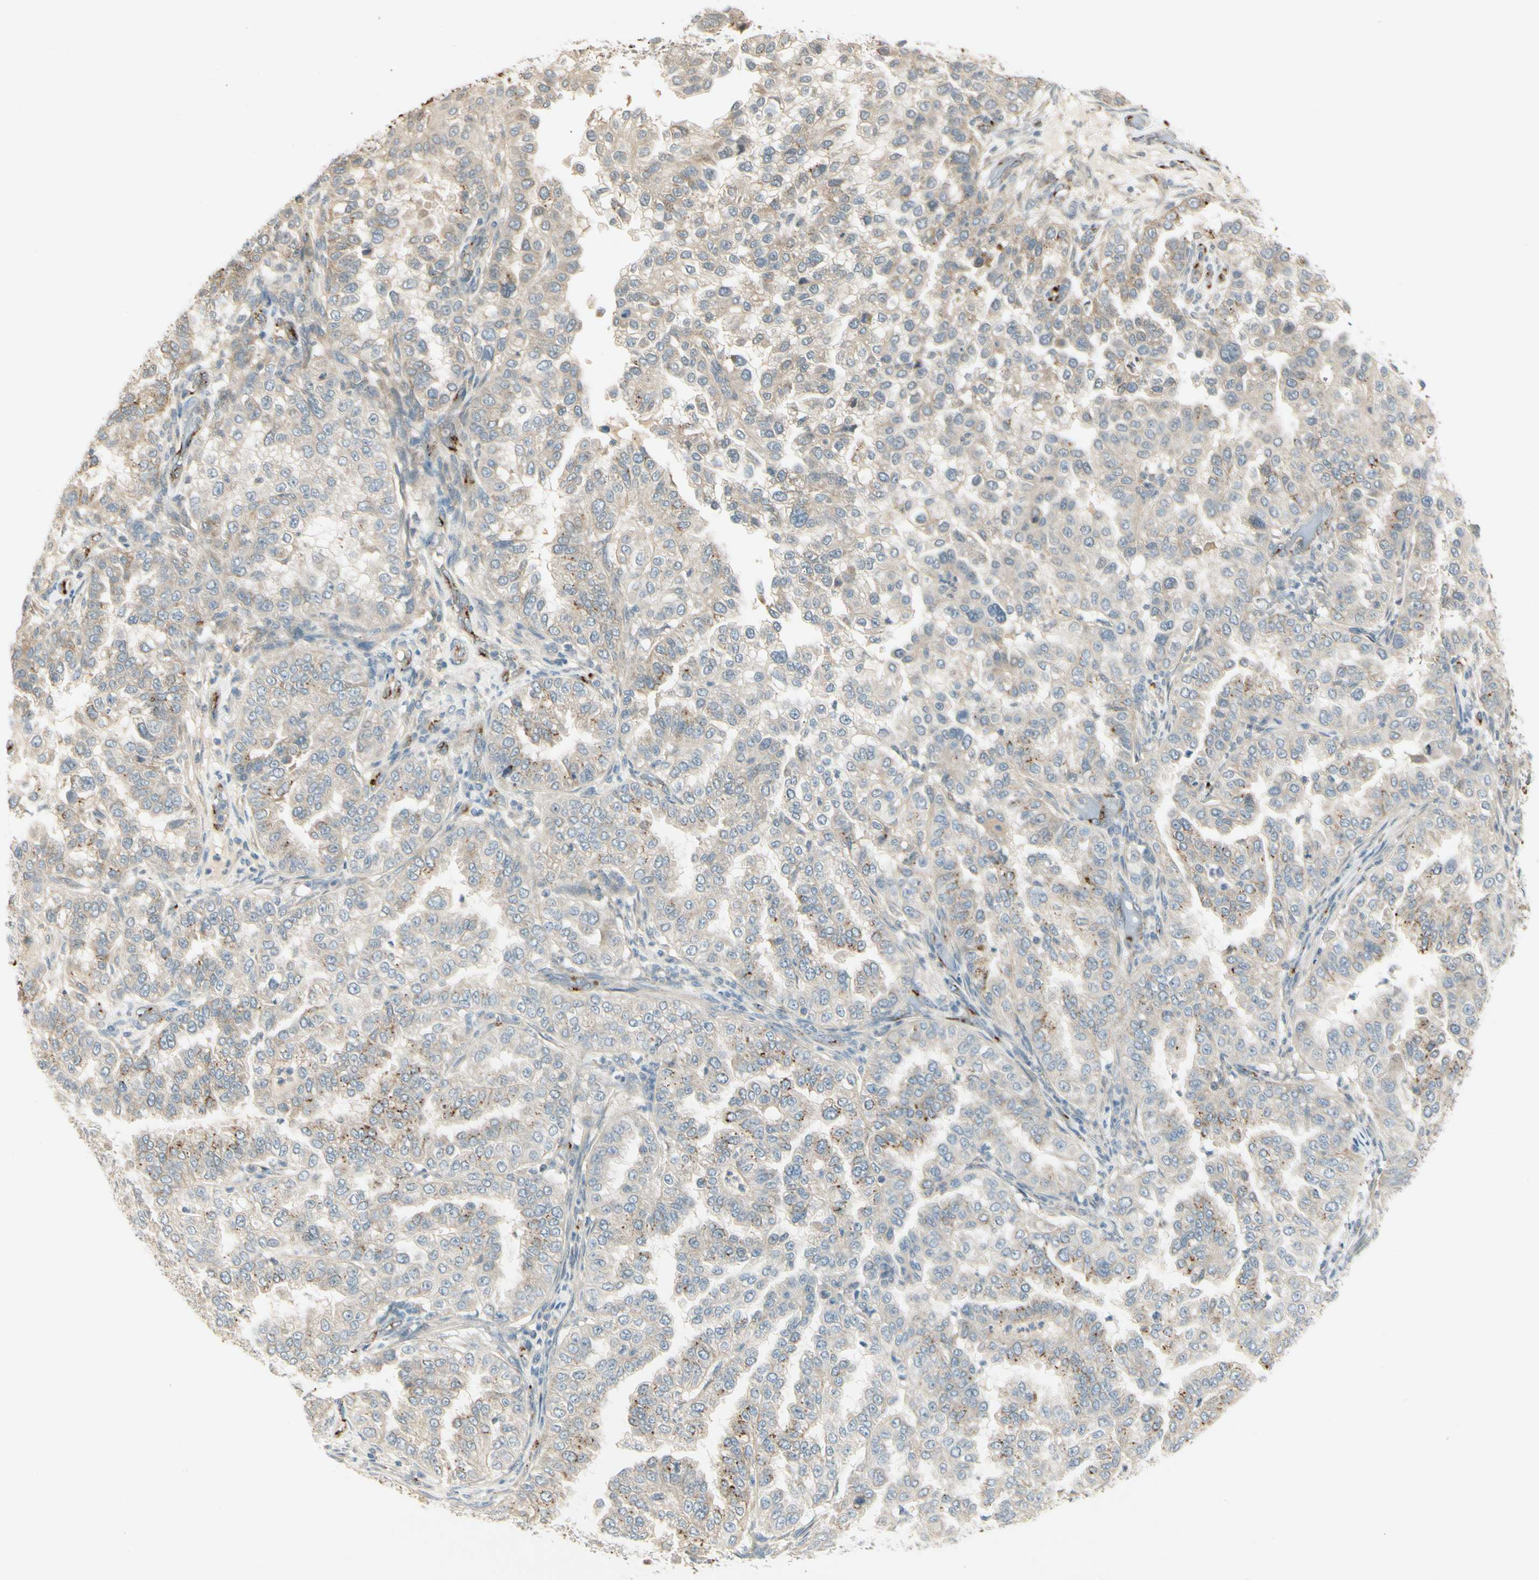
{"staining": {"intensity": "weak", "quantity": "25%-75%", "location": "cytoplasmic/membranous"}, "tissue": "endometrial cancer", "cell_type": "Tumor cells", "image_type": "cancer", "snomed": [{"axis": "morphology", "description": "Adenocarcinoma, NOS"}, {"axis": "topography", "description": "Endometrium"}], "caption": "Endometrial cancer (adenocarcinoma) was stained to show a protein in brown. There is low levels of weak cytoplasmic/membranous positivity in approximately 25%-75% of tumor cells.", "gene": "MANSC1", "patient": {"sex": "female", "age": 85}}